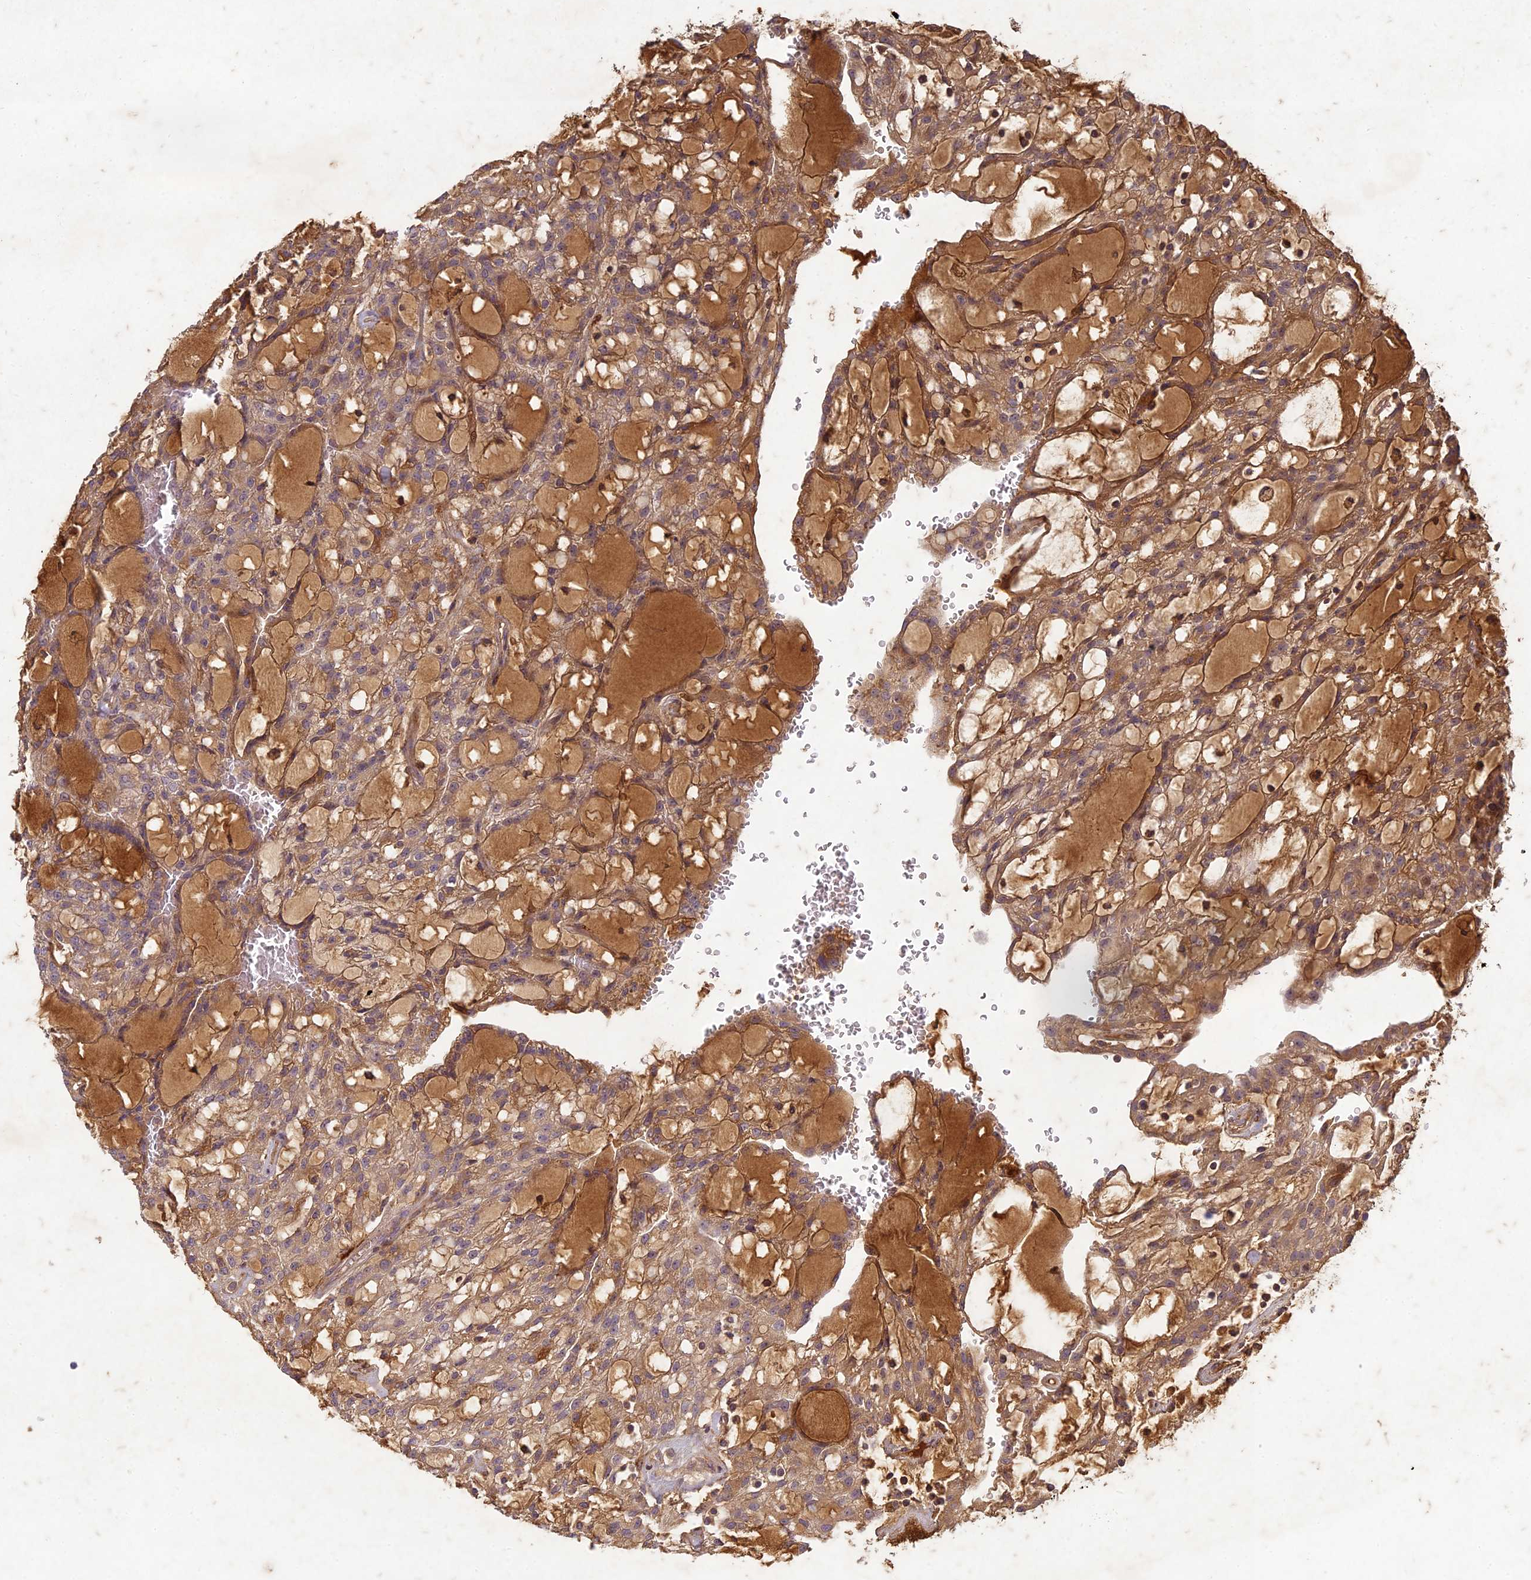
{"staining": {"intensity": "weak", "quantity": ">75%", "location": "cytoplasmic/membranous"}, "tissue": "renal cancer", "cell_type": "Tumor cells", "image_type": "cancer", "snomed": [{"axis": "morphology", "description": "Adenocarcinoma, NOS"}, {"axis": "topography", "description": "Kidney"}], "caption": "Immunohistochemical staining of renal cancer (adenocarcinoma) reveals low levels of weak cytoplasmic/membranous staining in about >75% of tumor cells.", "gene": "TCF25", "patient": {"sex": "male", "age": 63}}